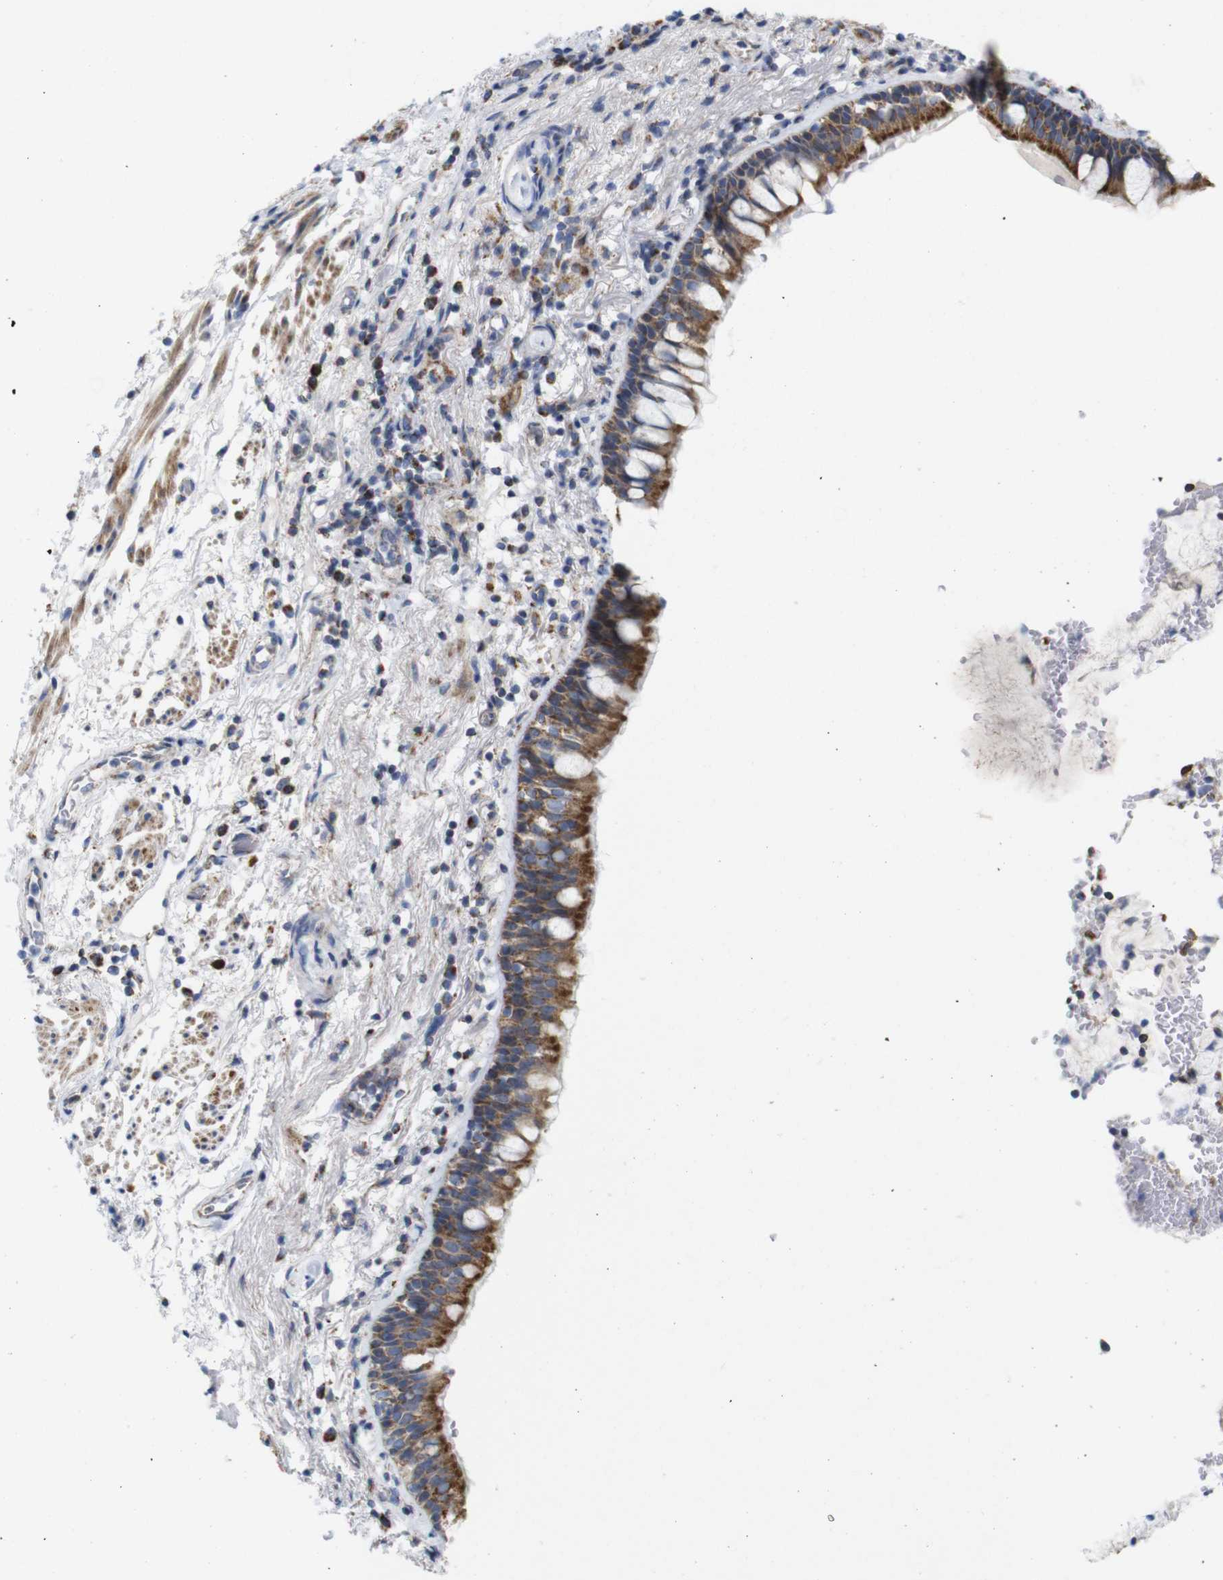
{"staining": {"intensity": "strong", "quantity": ">75%", "location": "cytoplasmic/membranous"}, "tissue": "bronchus", "cell_type": "Respiratory epithelial cells", "image_type": "normal", "snomed": [{"axis": "morphology", "description": "Normal tissue, NOS"}, {"axis": "morphology", "description": "Inflammation, NOS"}, {"axis": "topography", "description": "Cartilage tissue"}, {"axis": "topography", "description": "Bronchus"}], "caption": "This is a histology image of IHC staining of unremarkable bronchus, which shows strong expression in the cytoplasmic/membranous of respiratory epithelial cells.", "gene": "FAM171B", "patient": {"sex": "male", "age": 77}}